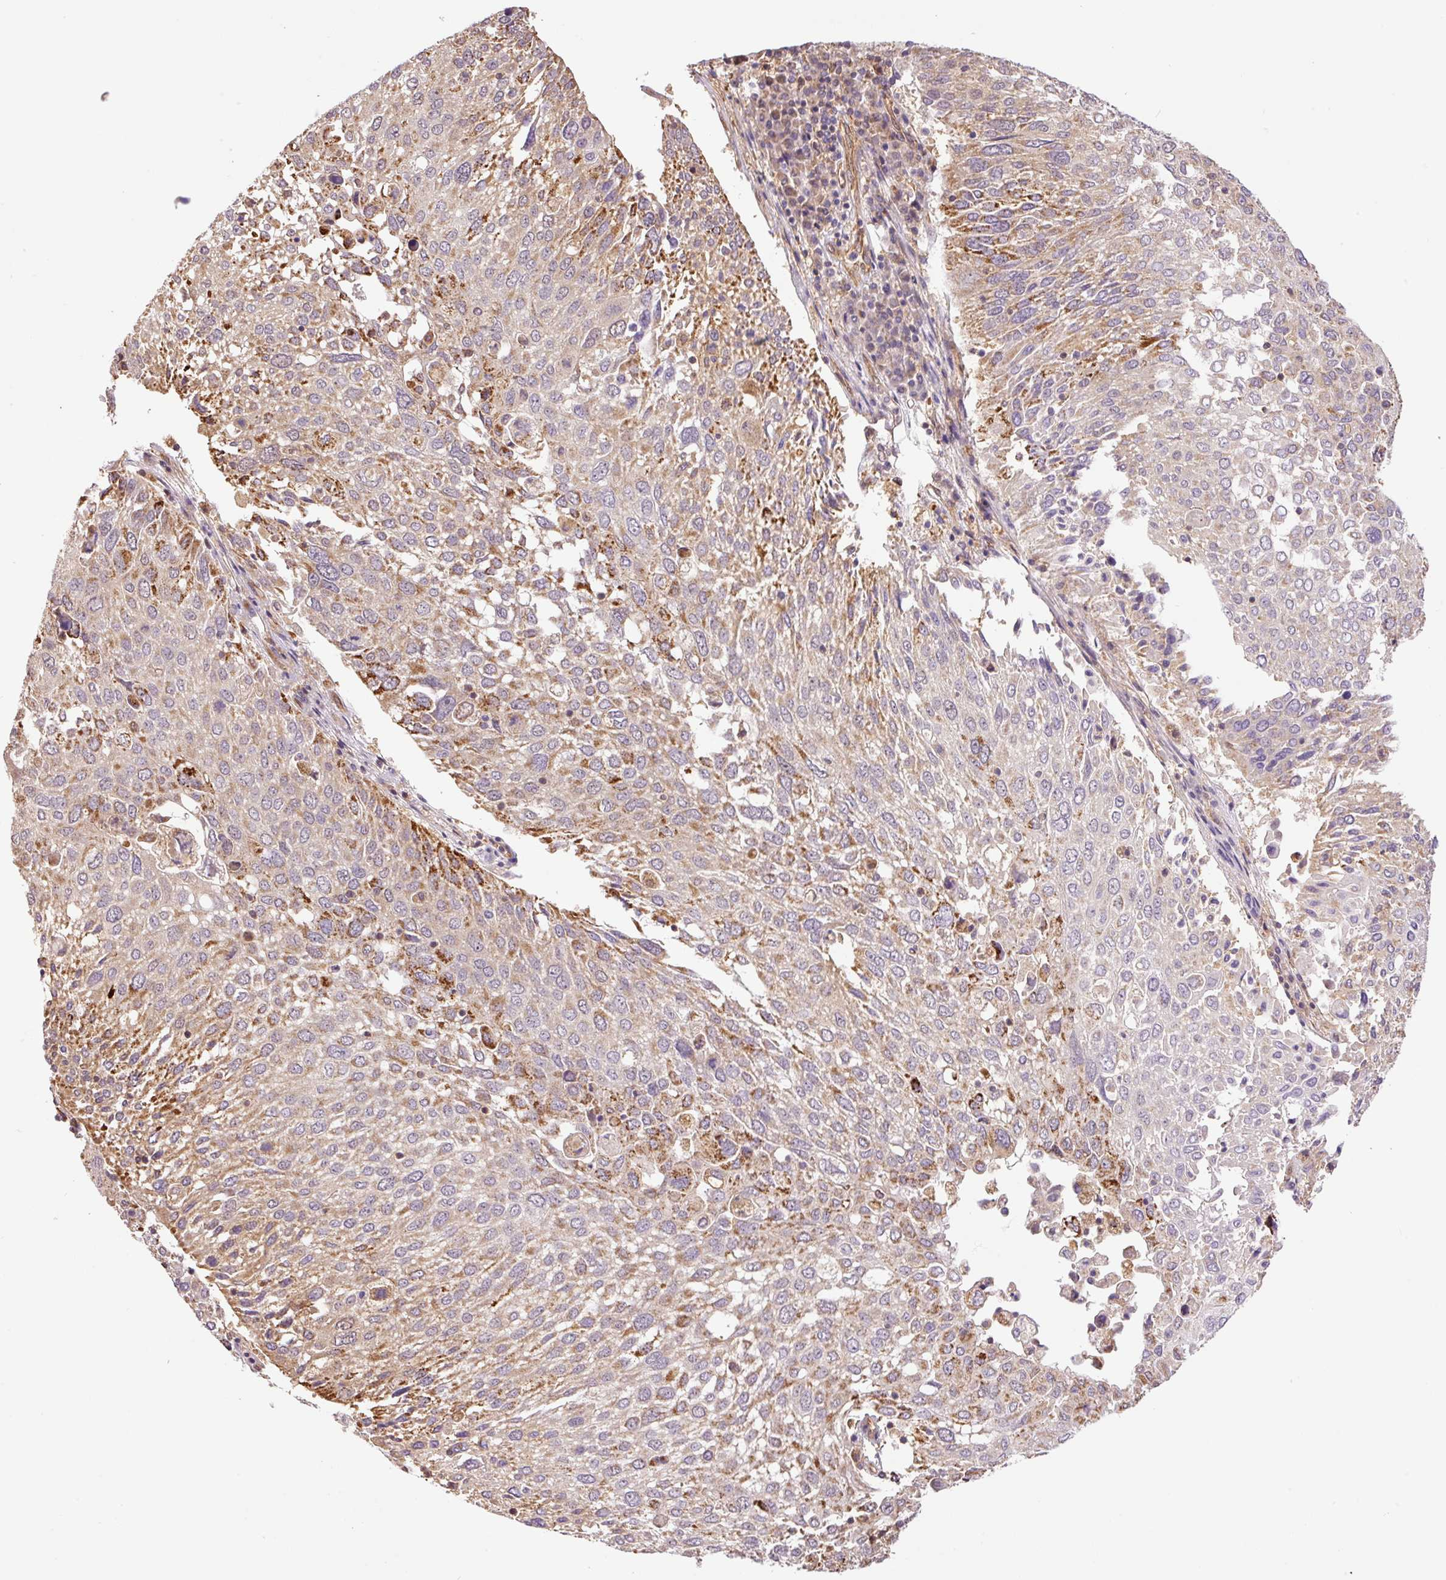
{"staining": {"intensity": "moderate", "quantity": "25%-75%", "location": "cytoplasmic/membranous"}, "tissue": "lung cancer", "cell_type": "Tumor cells", "image_type": "cancer", "snomed": [{"axis": "morphology", "description": "Squamous cell carcinoma, NOS"}, {"axis": "topography", "description": "Lung"}], "caption": "DAB (3,3'-diaminobenzidine) immunohistochemical staining of human lung squamous cell carcinoma reveals moderate cytoplasmic/membranous protein staining in approximately 25%-75% of tumor cells. (DAB = brown stain, brightfield microscopy at high magnification).", "gene": "PCK2", "patient": {"sex": "male", "age": 65}}